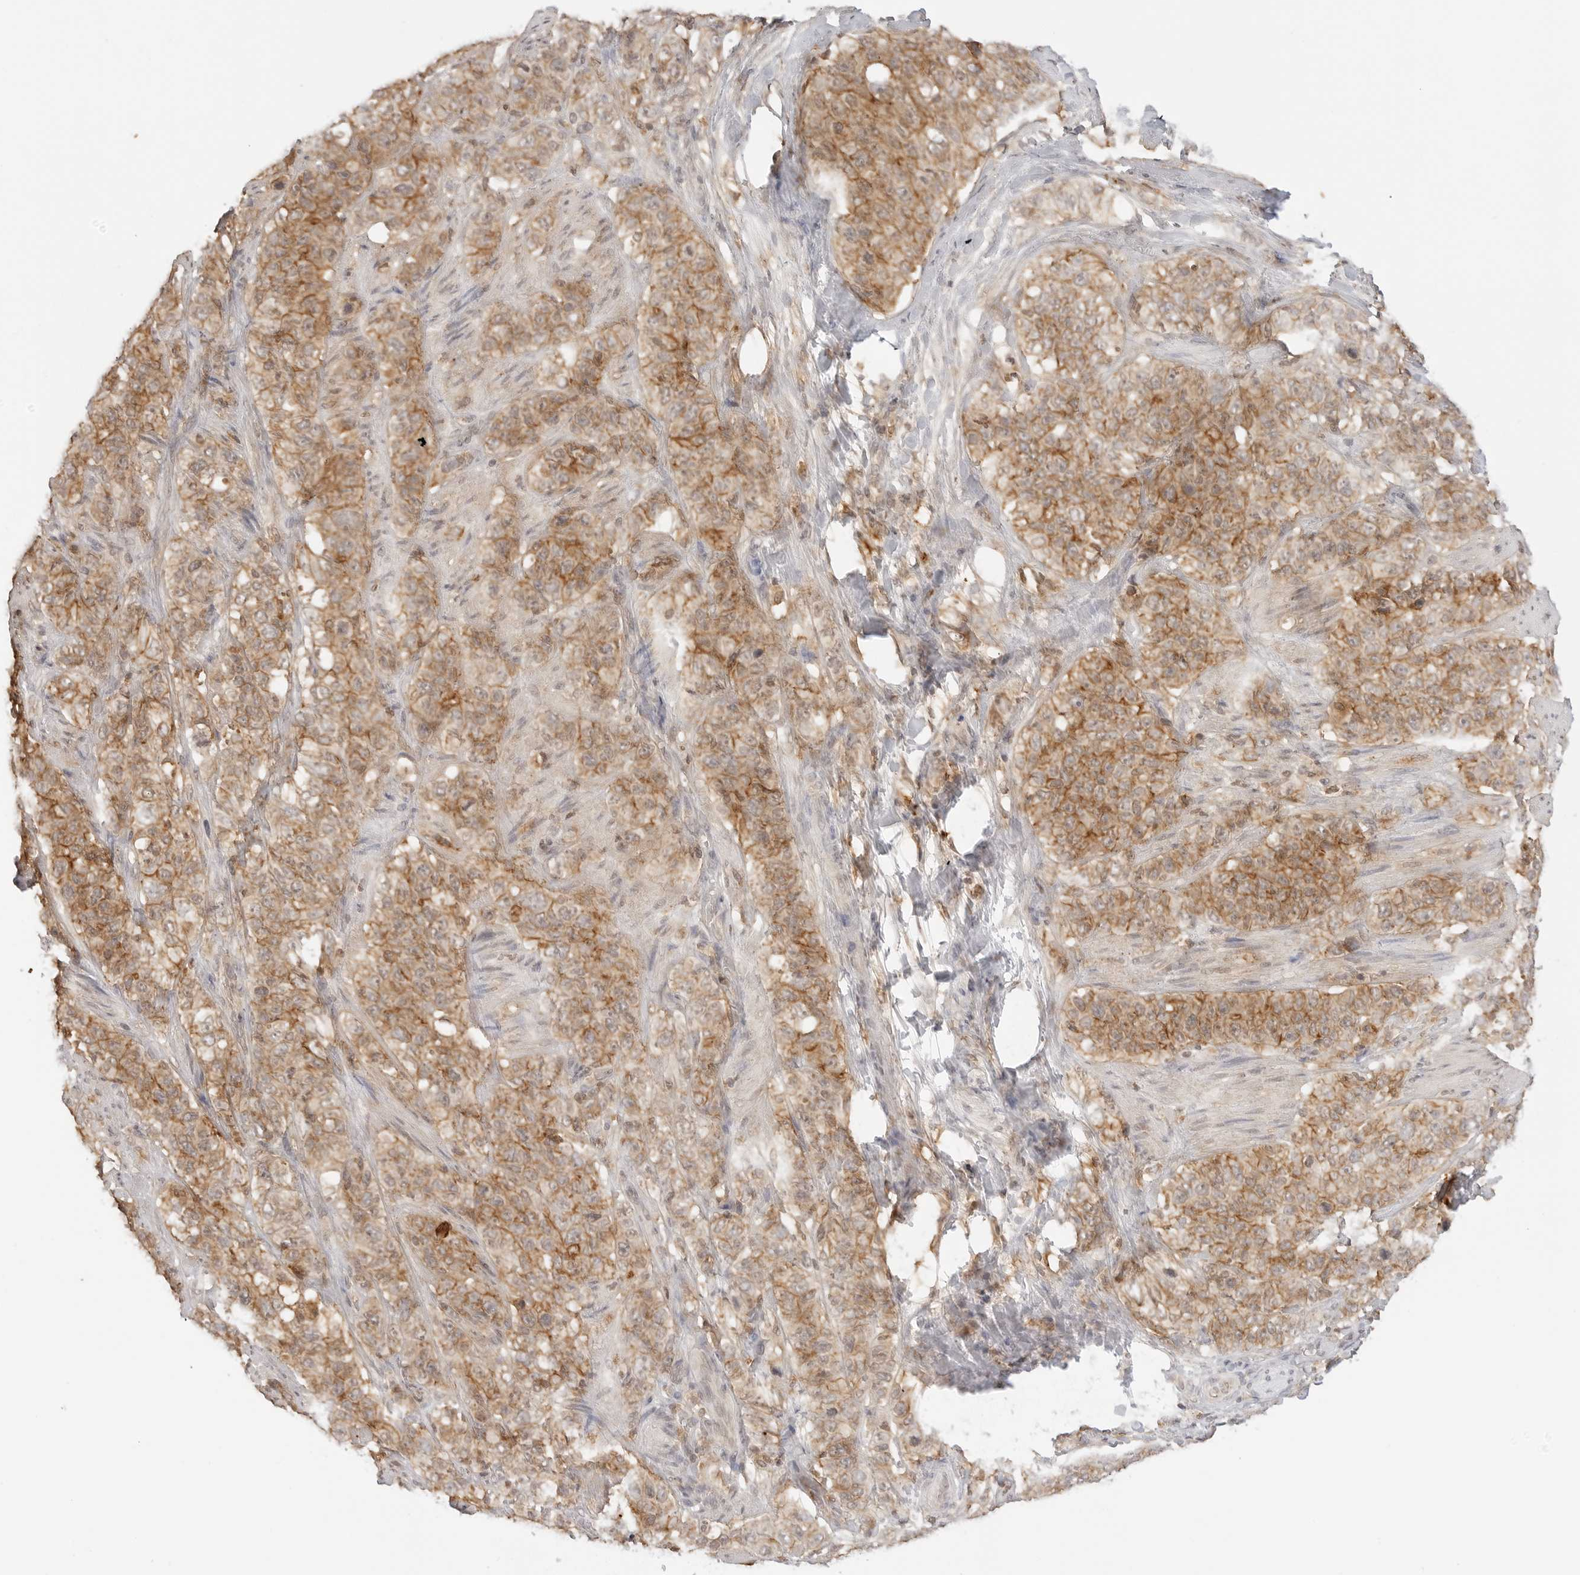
{"staining": {"intensity": "moderate", "quantity": ">75%", "location": "cytoplasmic/membranous"}, "tissue": "stomach cancer", "cell_type": "Tumor cells", "image_type": "cancer", "snomed": [{"axis": "morphology", "description": "Adenocarcinoma, NOS"}, {"axis": "topography", "description": "Stomach"}], "caption": "Protein staining demonstrates moderate cytoplasmic/membranous expression in approximately >75% of tumor cells in stomach cancer (adenocarcinoma).", "gene": "EPHA1", "patient": {"sex": "male", "age": 48}}